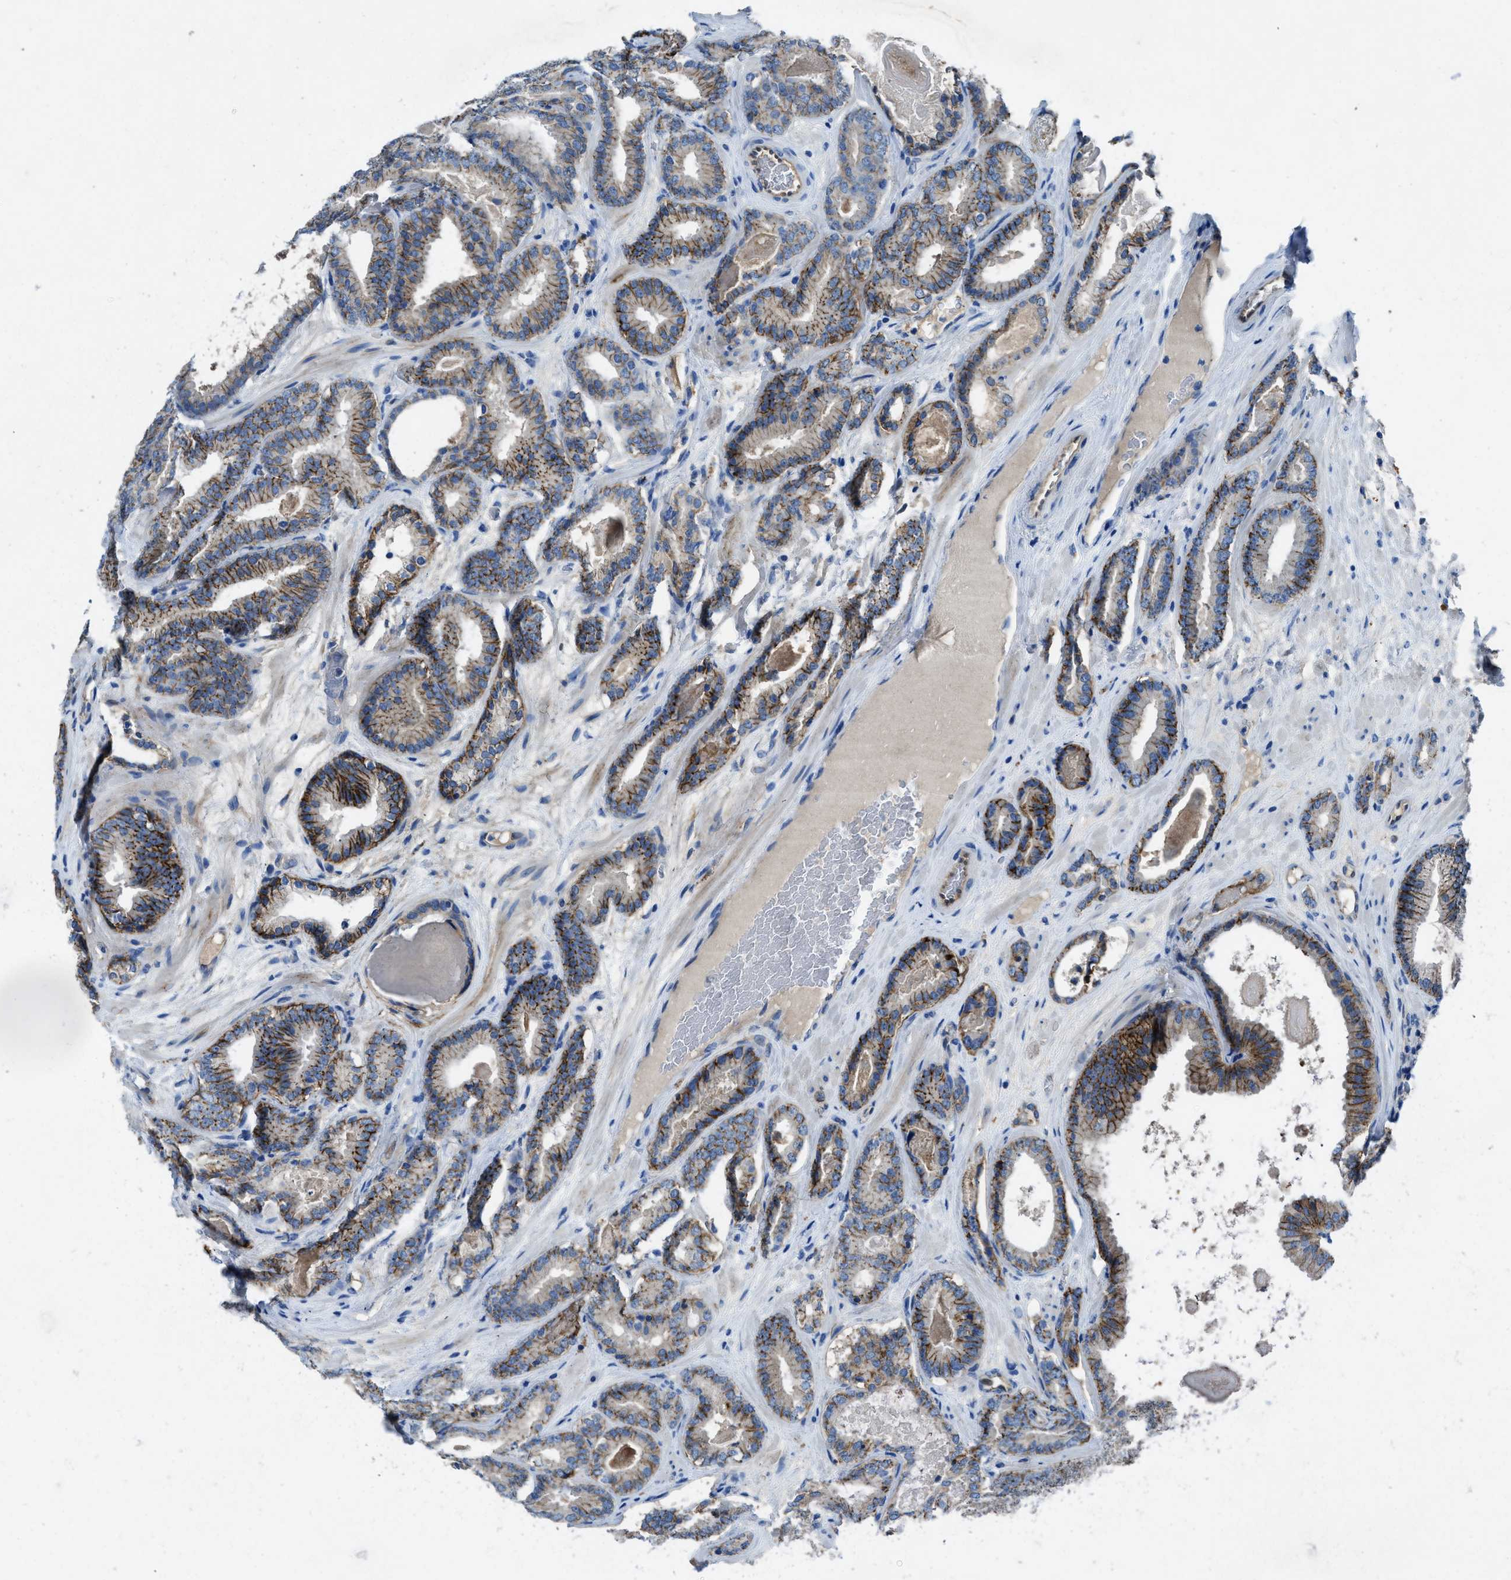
{"staining": {"intensity": "moderate", "quantity": ">75%", "location": "cytoplasmic/membranous"}, "tissue": "prostate cancer", "cell_type": "Tumor cells", "image_type": "cancer", "snomed": [{"axis": "morphology", "description": "Adenocarcinoma, High grade"}, {"axis": "topography", "description": "Prostate"}], "caption": "This image displays immunohistochemistry staining of adenocarcinoma (high-grade) (prostate), with medium moderate cytoplasmic/membranous expression in about >75% of tumor cells.", "gene": "PTGFRN", "patient": {"sex": "male", "age": 60}}